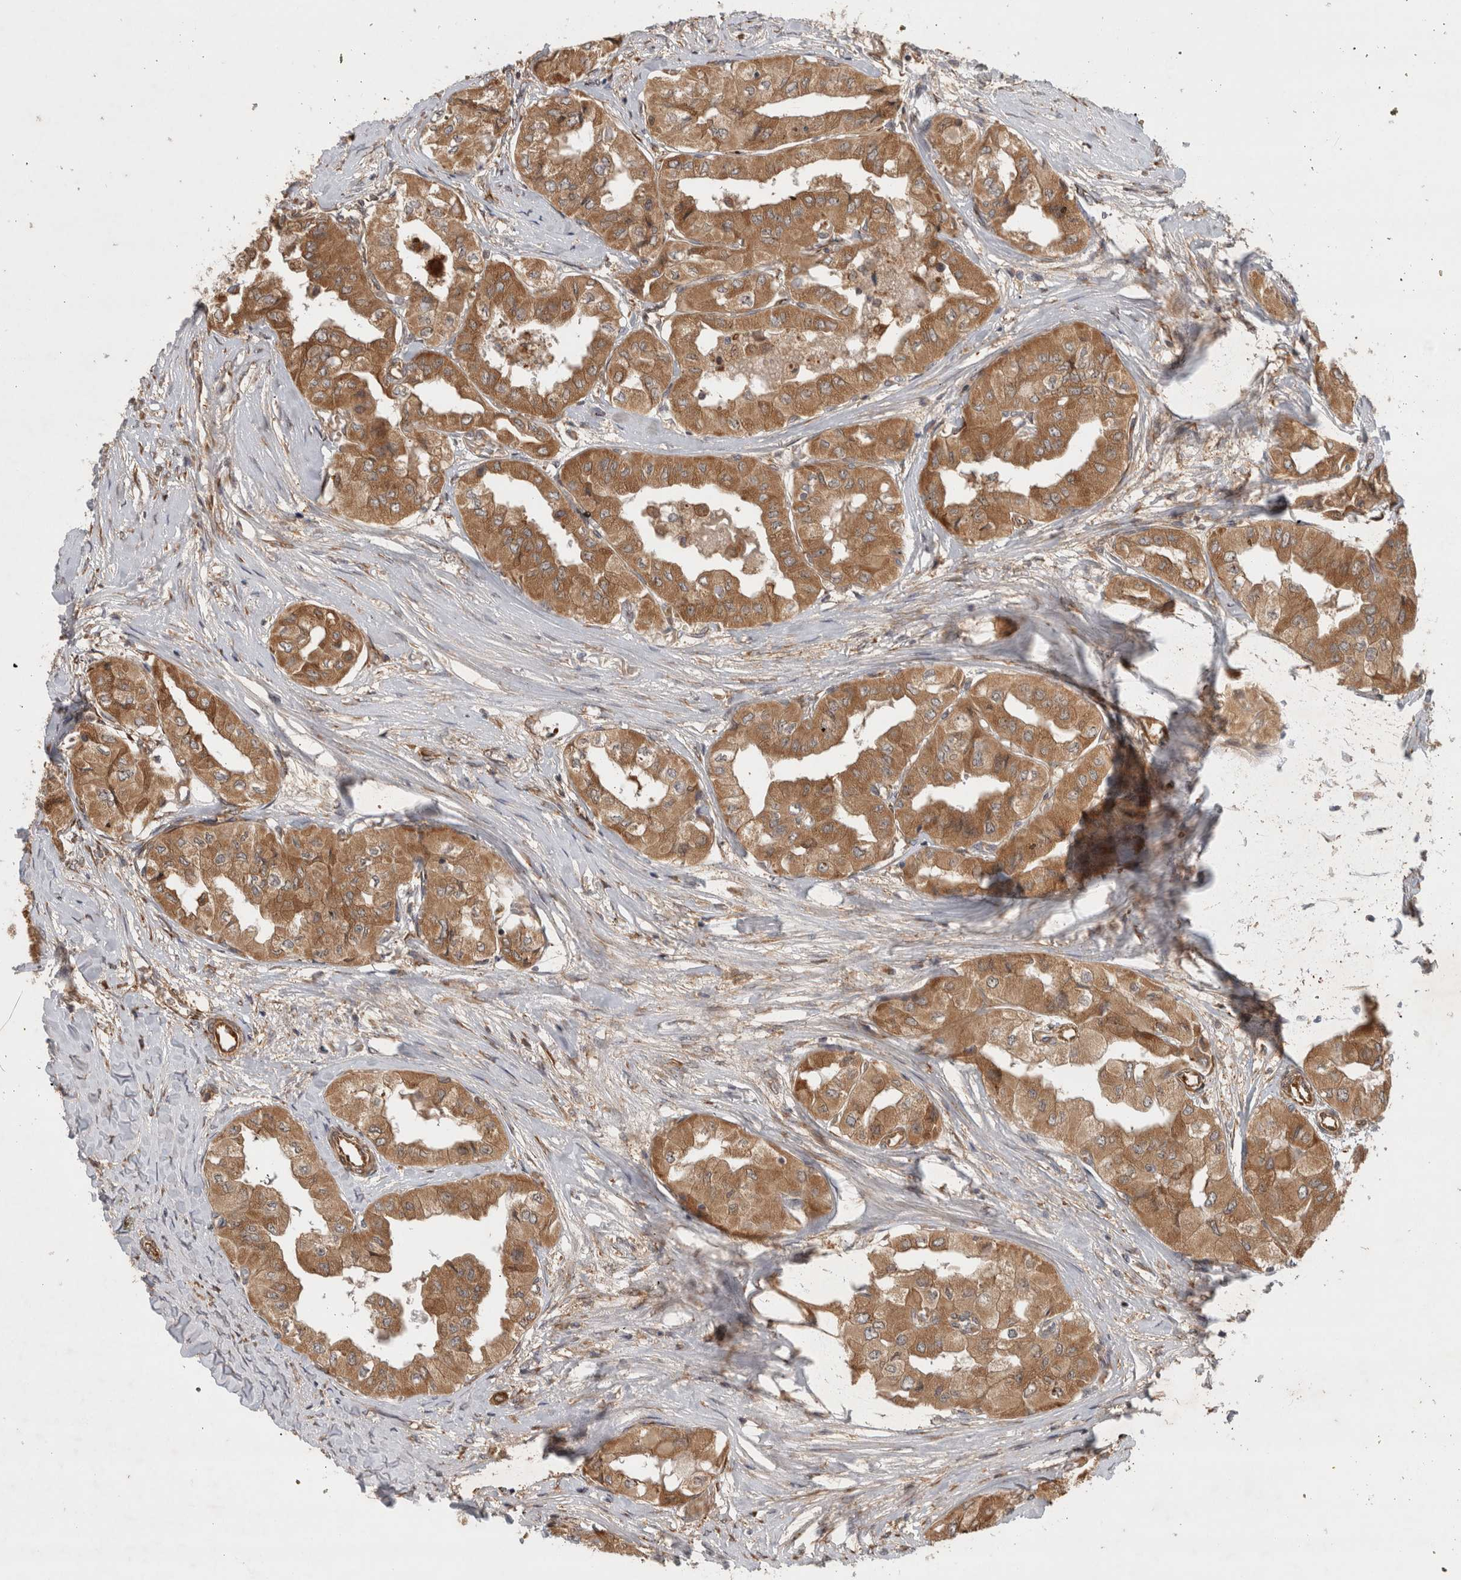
{"staining": {"intensity": "moderate", "quantity": ">75%", "location": "cytoplasmic/membranous"}, "tissue": "thyroid cancer", "cell_type": "Tumor cells", "image_type": "cancer", "snomed": [{"axis": "morphology", "description": "Papillary adenocarcinoma, NOS"}, {"axis": "topography", "description": "Thyroid gland"}], "caption": "An image of thyroid papillary adenocarcinoma stained for a protein displays moderate cytoplasmic/membranous brown staining in tumor cells. (DAB = brown stain, brightfield microscopy at high magnification).", "gene": "TUBD1", "patient": {"sex": "female", "age": 59}}